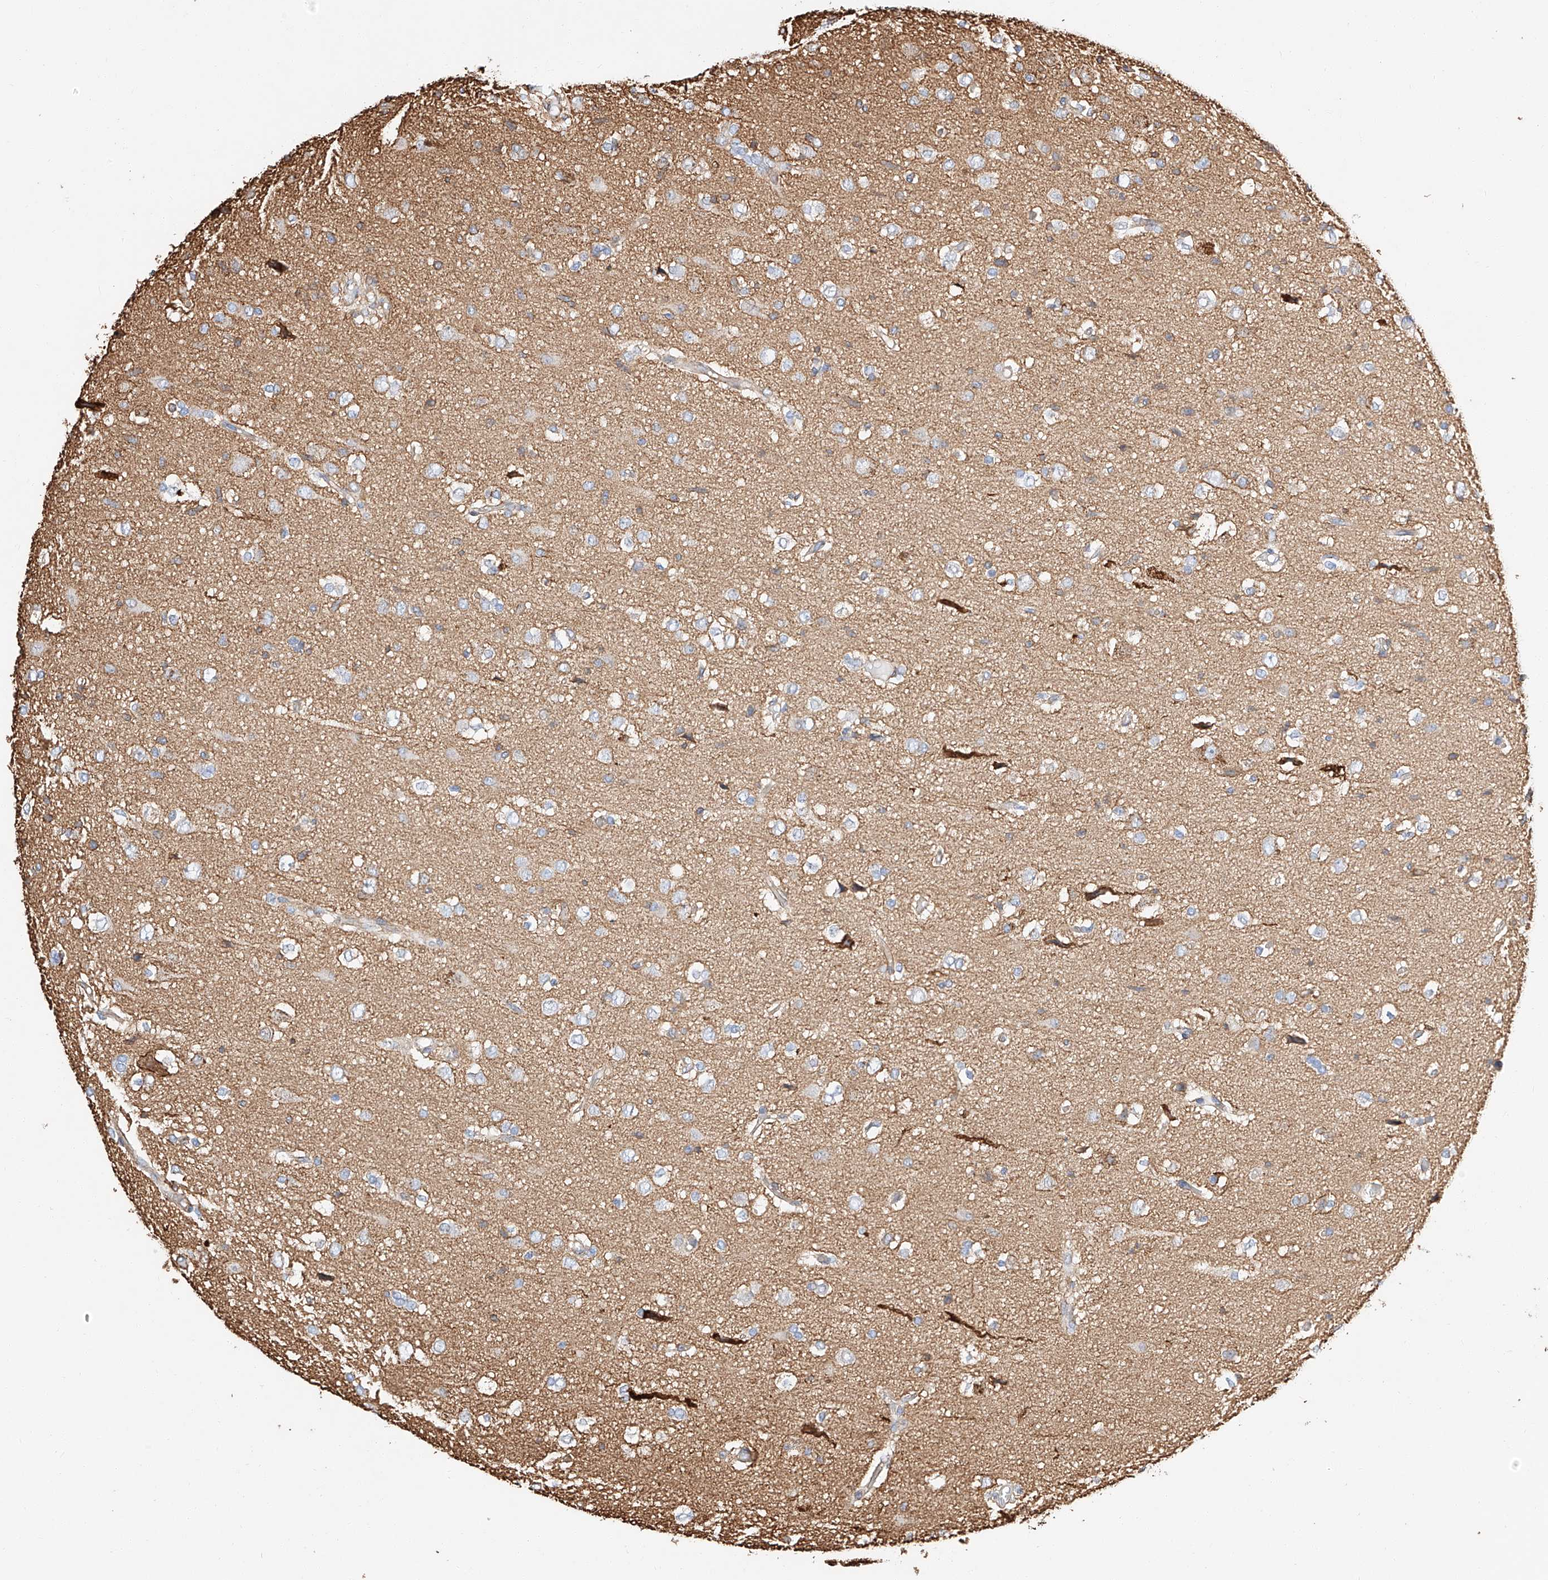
{"staining": {"intensity": "weak", "quantity": "<25%", "location": "cytoplasmic/membranous"}, "tissue": "glioma", "cell_type": "Tumor cells", "image_type": "cancer", "snomed": [{"axis": "morphology", "description": "Glioma, malignant, High grade"}, {"axis": "topography", "description": "Brain"}], "caption": "DAB immunohistochemical staining of glioma displays no significant positivity in tumor cells.", "gene": "WFS1", "patient": {"sex": "female", "age": 59}}